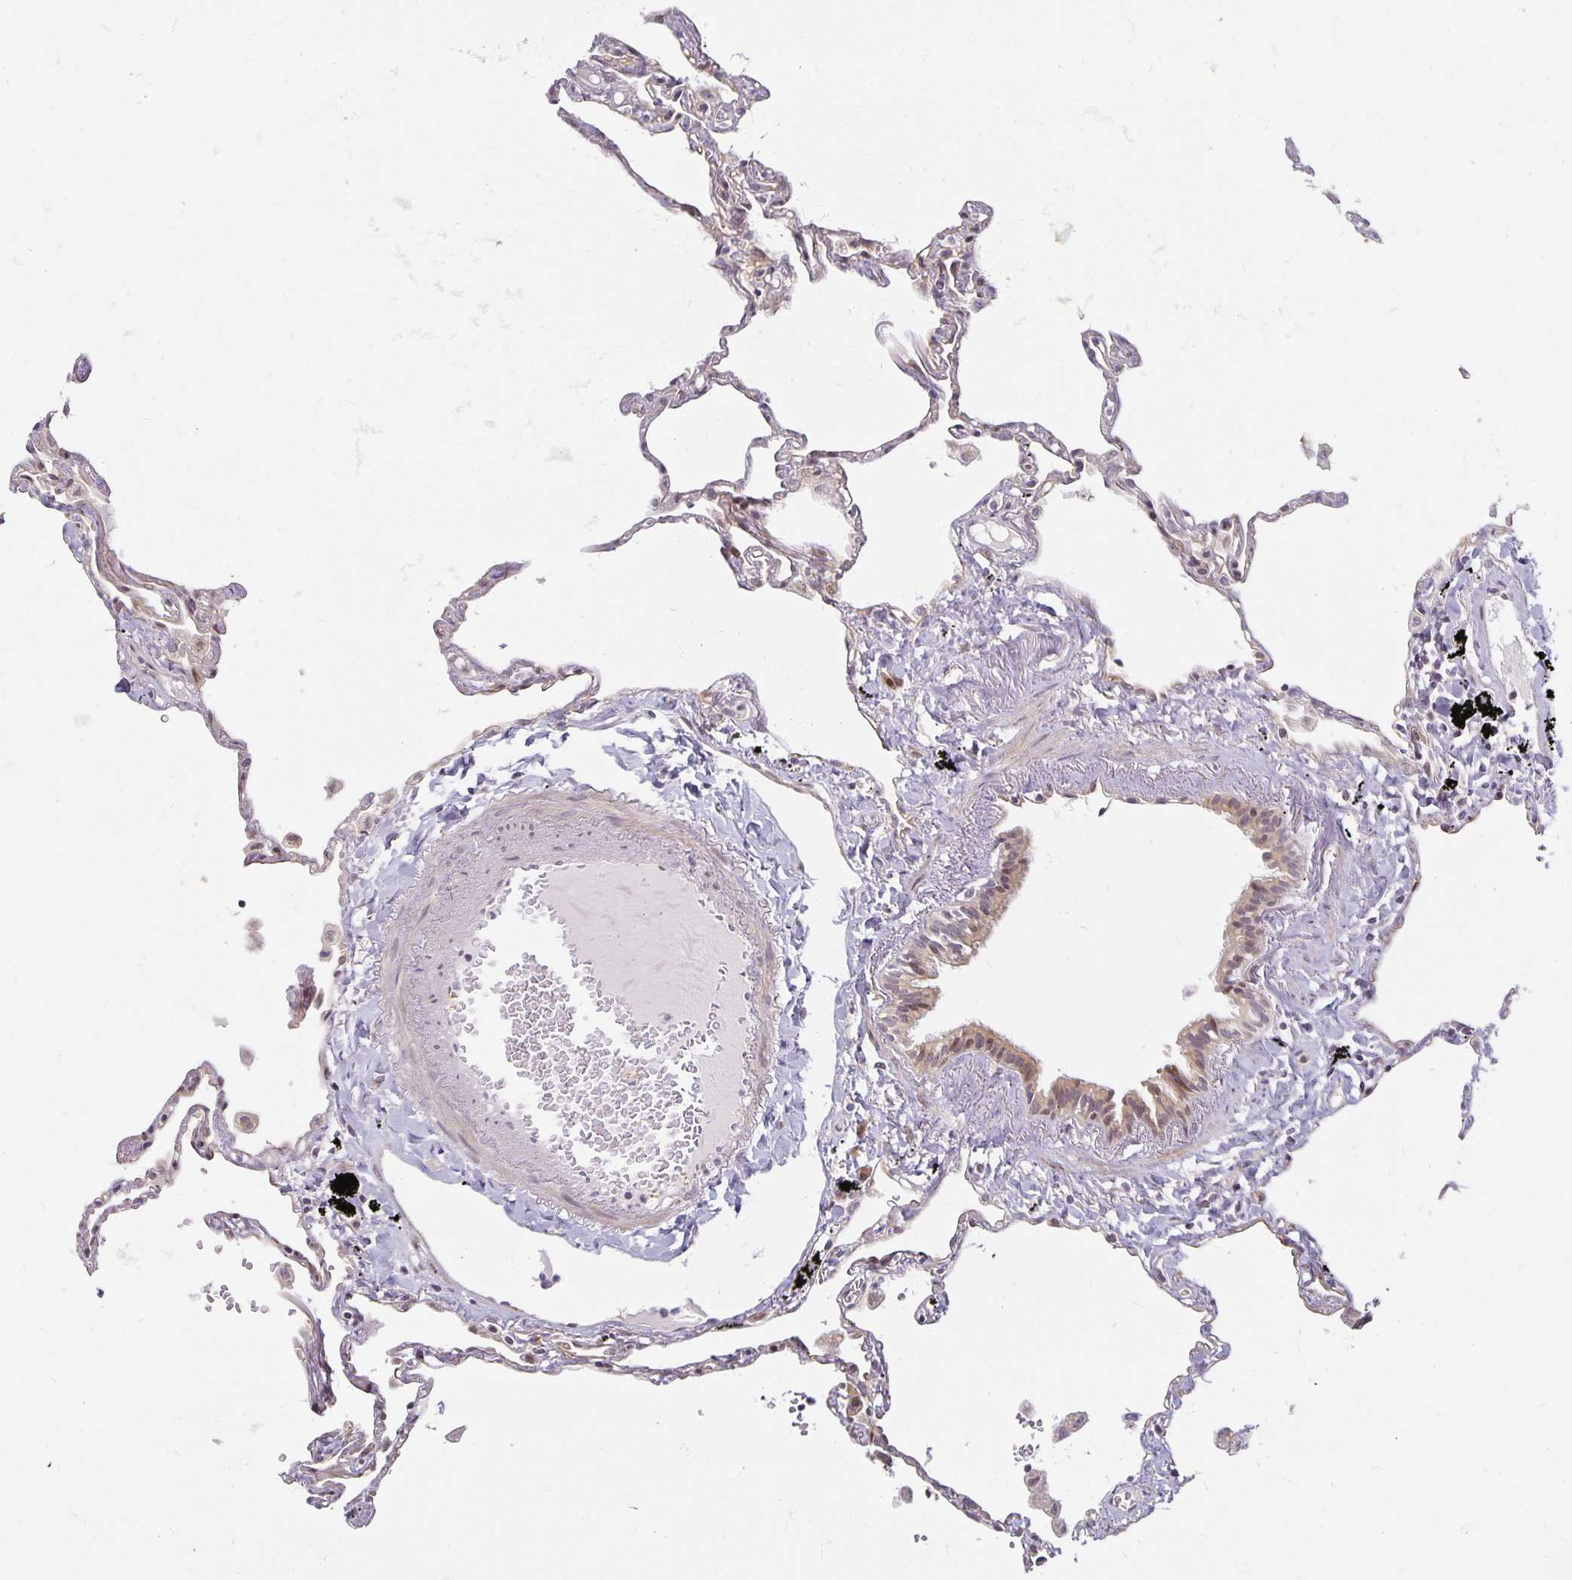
{"staining": {"intensity": "weak", "quantity": "25%-75%", "location": "cytoplasmic/membranous,nuclear"}, "tissue": "lung", "cell_type": "Alveolar cells", "image_type": "normal", "snomed": [{"axis": "morphology", "description": "Normal tissue, NOS"}, {"axis": "topography", "description": "Lung"}], "caption": "This histopathology image demonstrates immunohistochemistry staining of benign human lung, with low weak cytoplasmic/membranous,nuclear staining in approximately 25%-75% of alveolar cells.", "gene": "EHF", "patient": {"sex": "female", "age": 67}}